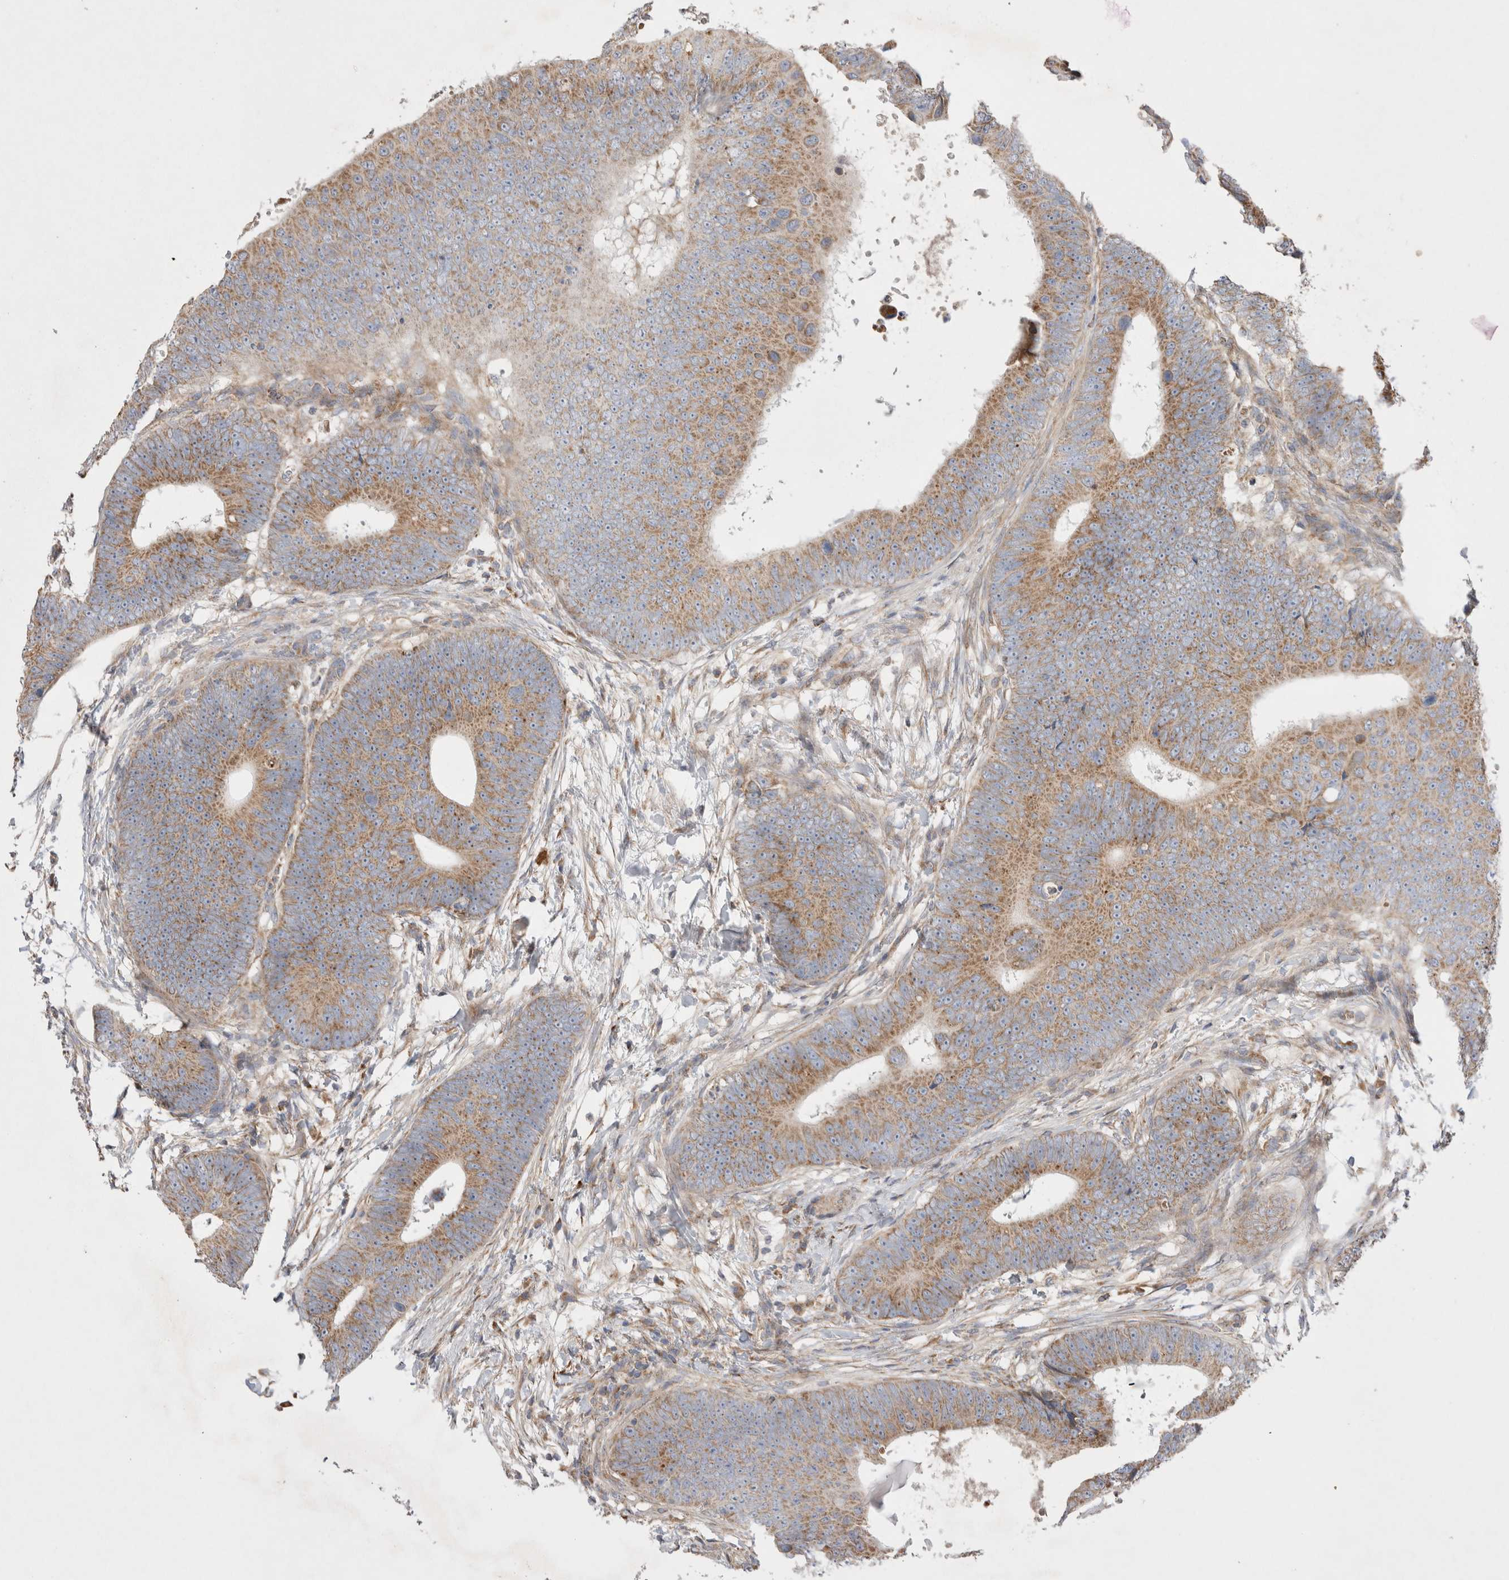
{"staining": {"intensity": "moderate", "quantity": ">75%", "location": "cytoplasmic/membranous"}, "tissue": "colorectal cancer", "cell_type": "Tumor cells", "image_type": "cancer", "snomed": [{"axis": "morphology", "description": "Adenocarcinoma, NOS"}, {"axis": "topography", "description": "Colon"}], "caption": "Immunohistochemistry of human adenocarcinoma (colorectal) exhibits medium levels of moderate cytoplasmic/membranous positivity in approximately >75% of tumor cells.", "gene": "TBC1D16", "patient": {"sex": "male", "age": 56}}